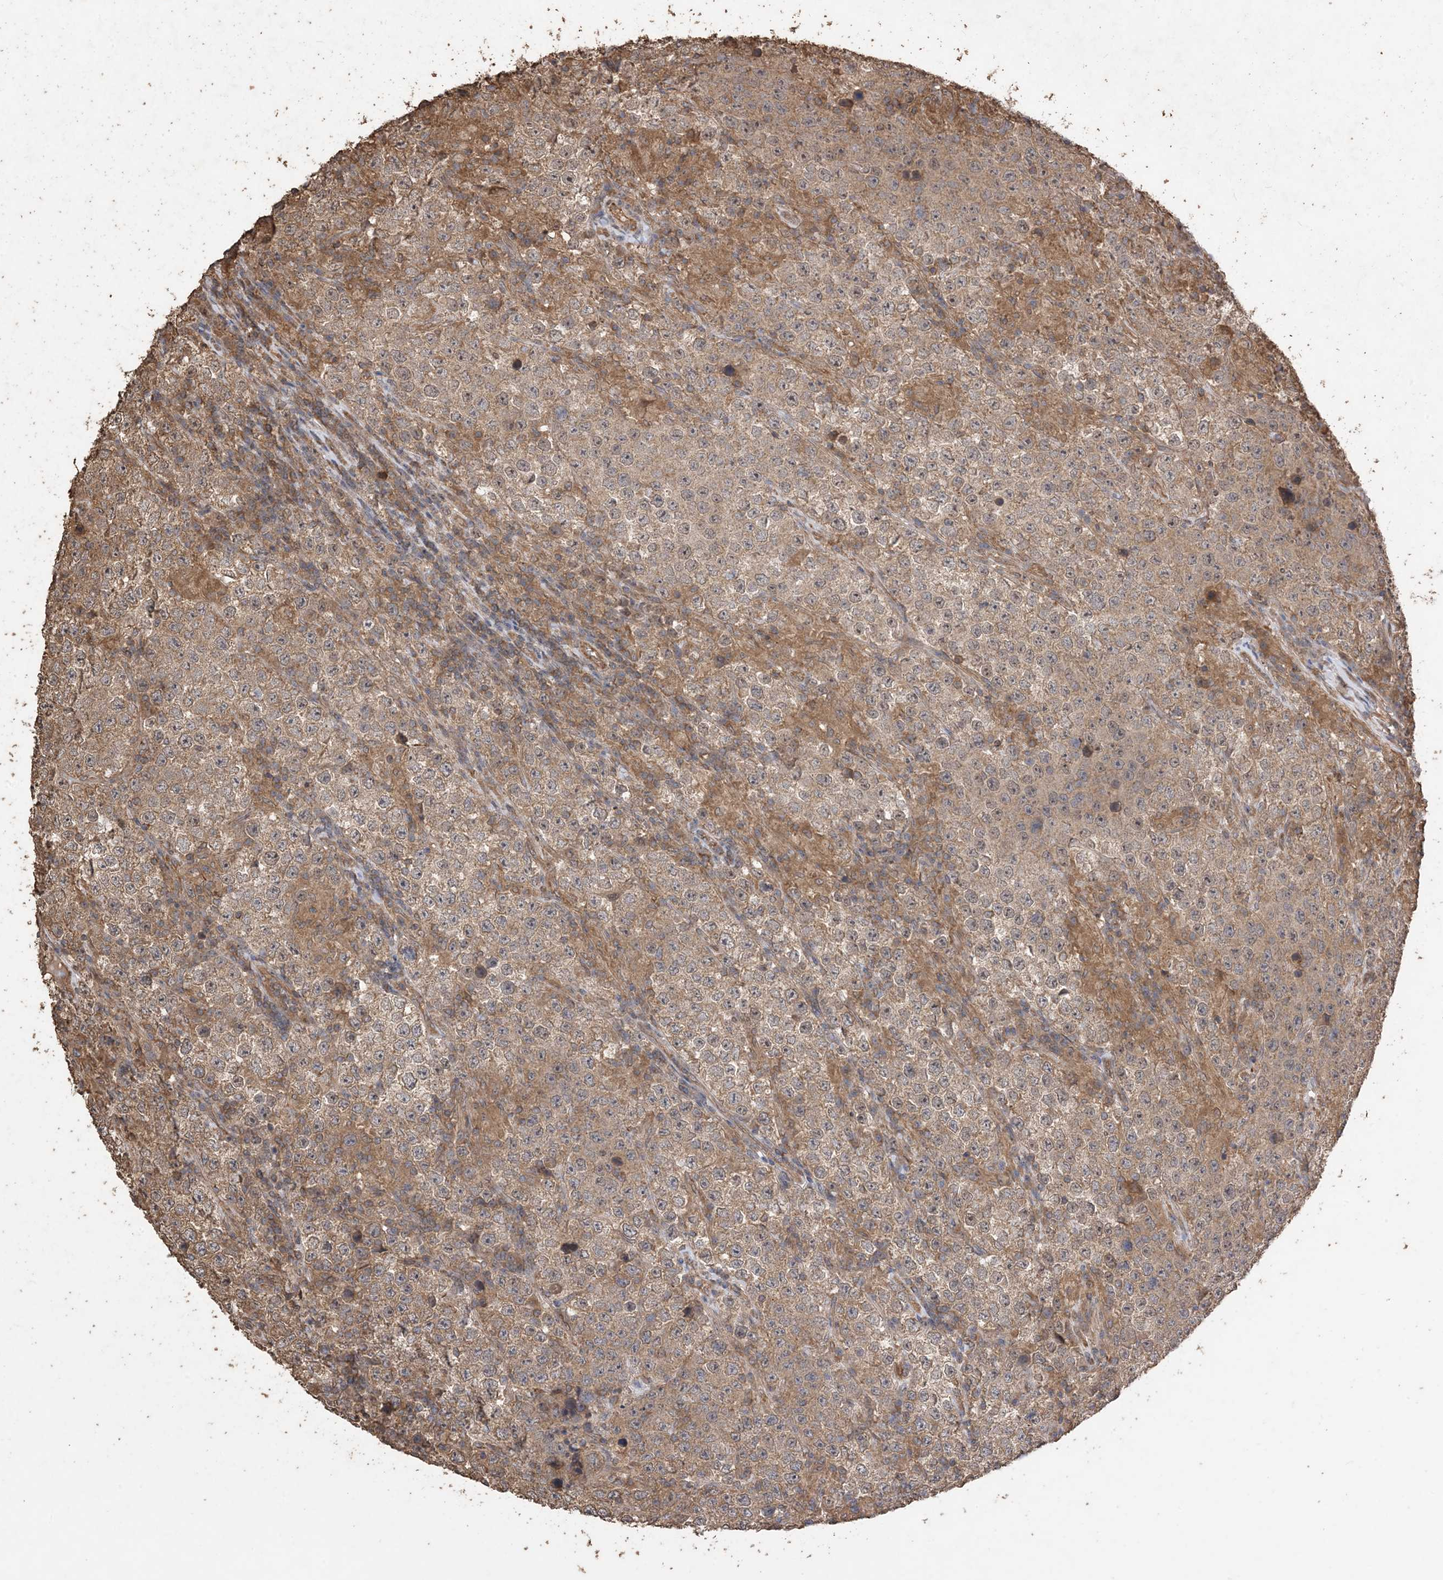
{"staining": {"intensity": "moderate", "quantity": ">75%", "location": "cytoplasmic/membranous"}, "tissue": "testis cancer", "cell_type": "Tumor cells", "image_type": "cancer", "snomed": [{"axis": "morphology", "description": "Normal tissue, NOS"}, {"axis": "morphology", "description": "Urothelial carcinoma, High grade"}, {"axis": "morphology", "description": "Seminoma, NOS"}, {"axis": "morphology", "description": "Carcinoma, Embryonal, NOS"}, {"axis": "topography", "description": "Urinary bladder"}, {"axis": "topography", "description": "Testis"}], "caption": "A photomicrograph of human embryonal carcinoma (testis) stained for a protein reveals moderate cytoplasmic/membranous brown staining in tumor cells.", "gene": "ZKSCAN5", "patient": {"sex": "male", "age": 41}}